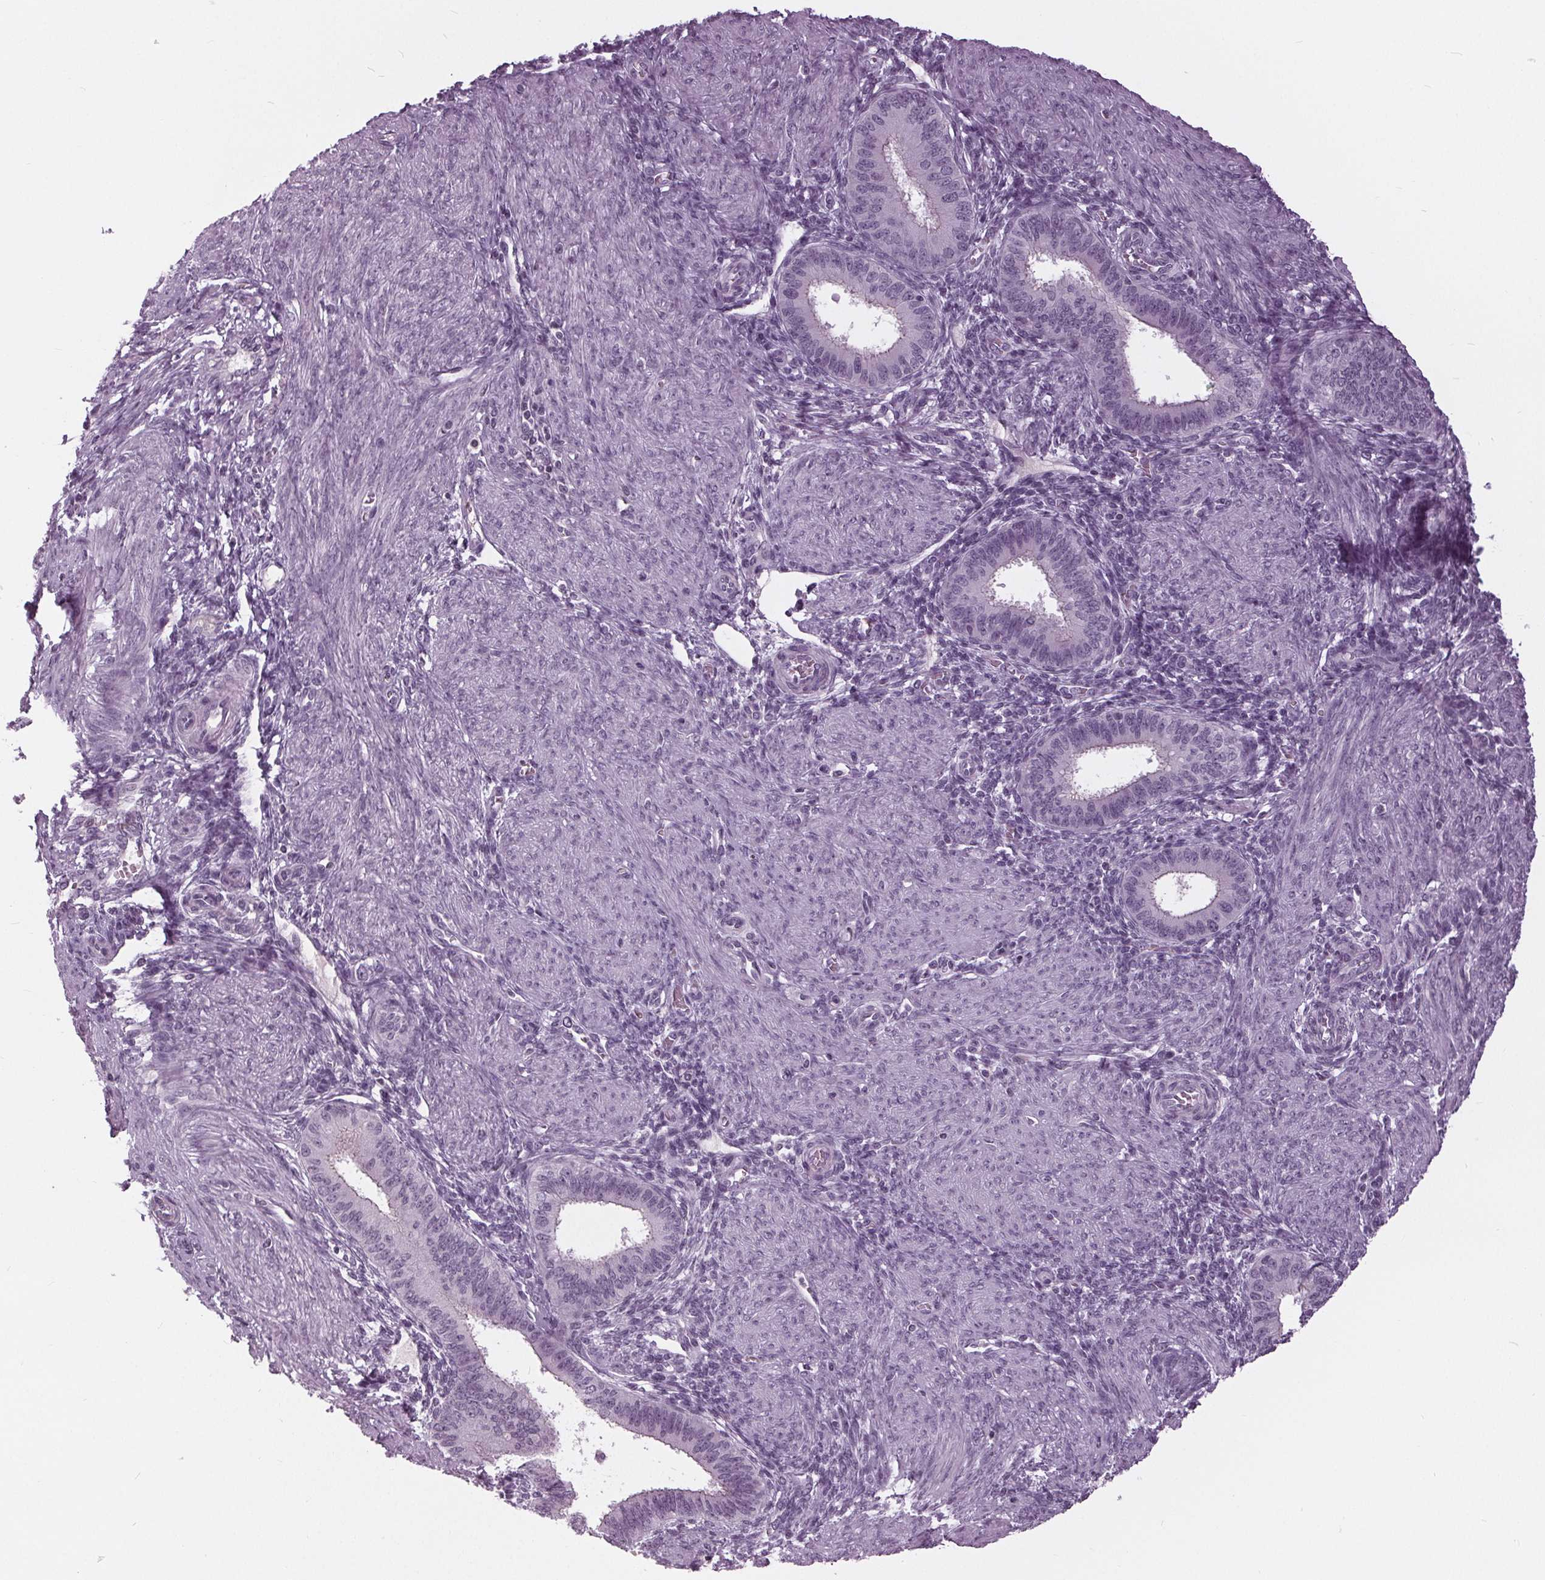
{"staining": {"intensity": "negative", "quantity": "none", "location": "none"}, "tissue": "endometrium", "cell_type": "Cells in endometrial stroma", "image_type": "normal", "snomed": [{"axis": "morphology", "description": "Normal tissue, NOS"}, {"axis": "topography", "description": "Endometrium"}], "caption": "The image exhibits no significant positivity in cells in endometrial stroma of endometrium.", "gene": "SLC9A4", "patient": {"sex": "female", "age": 39}}